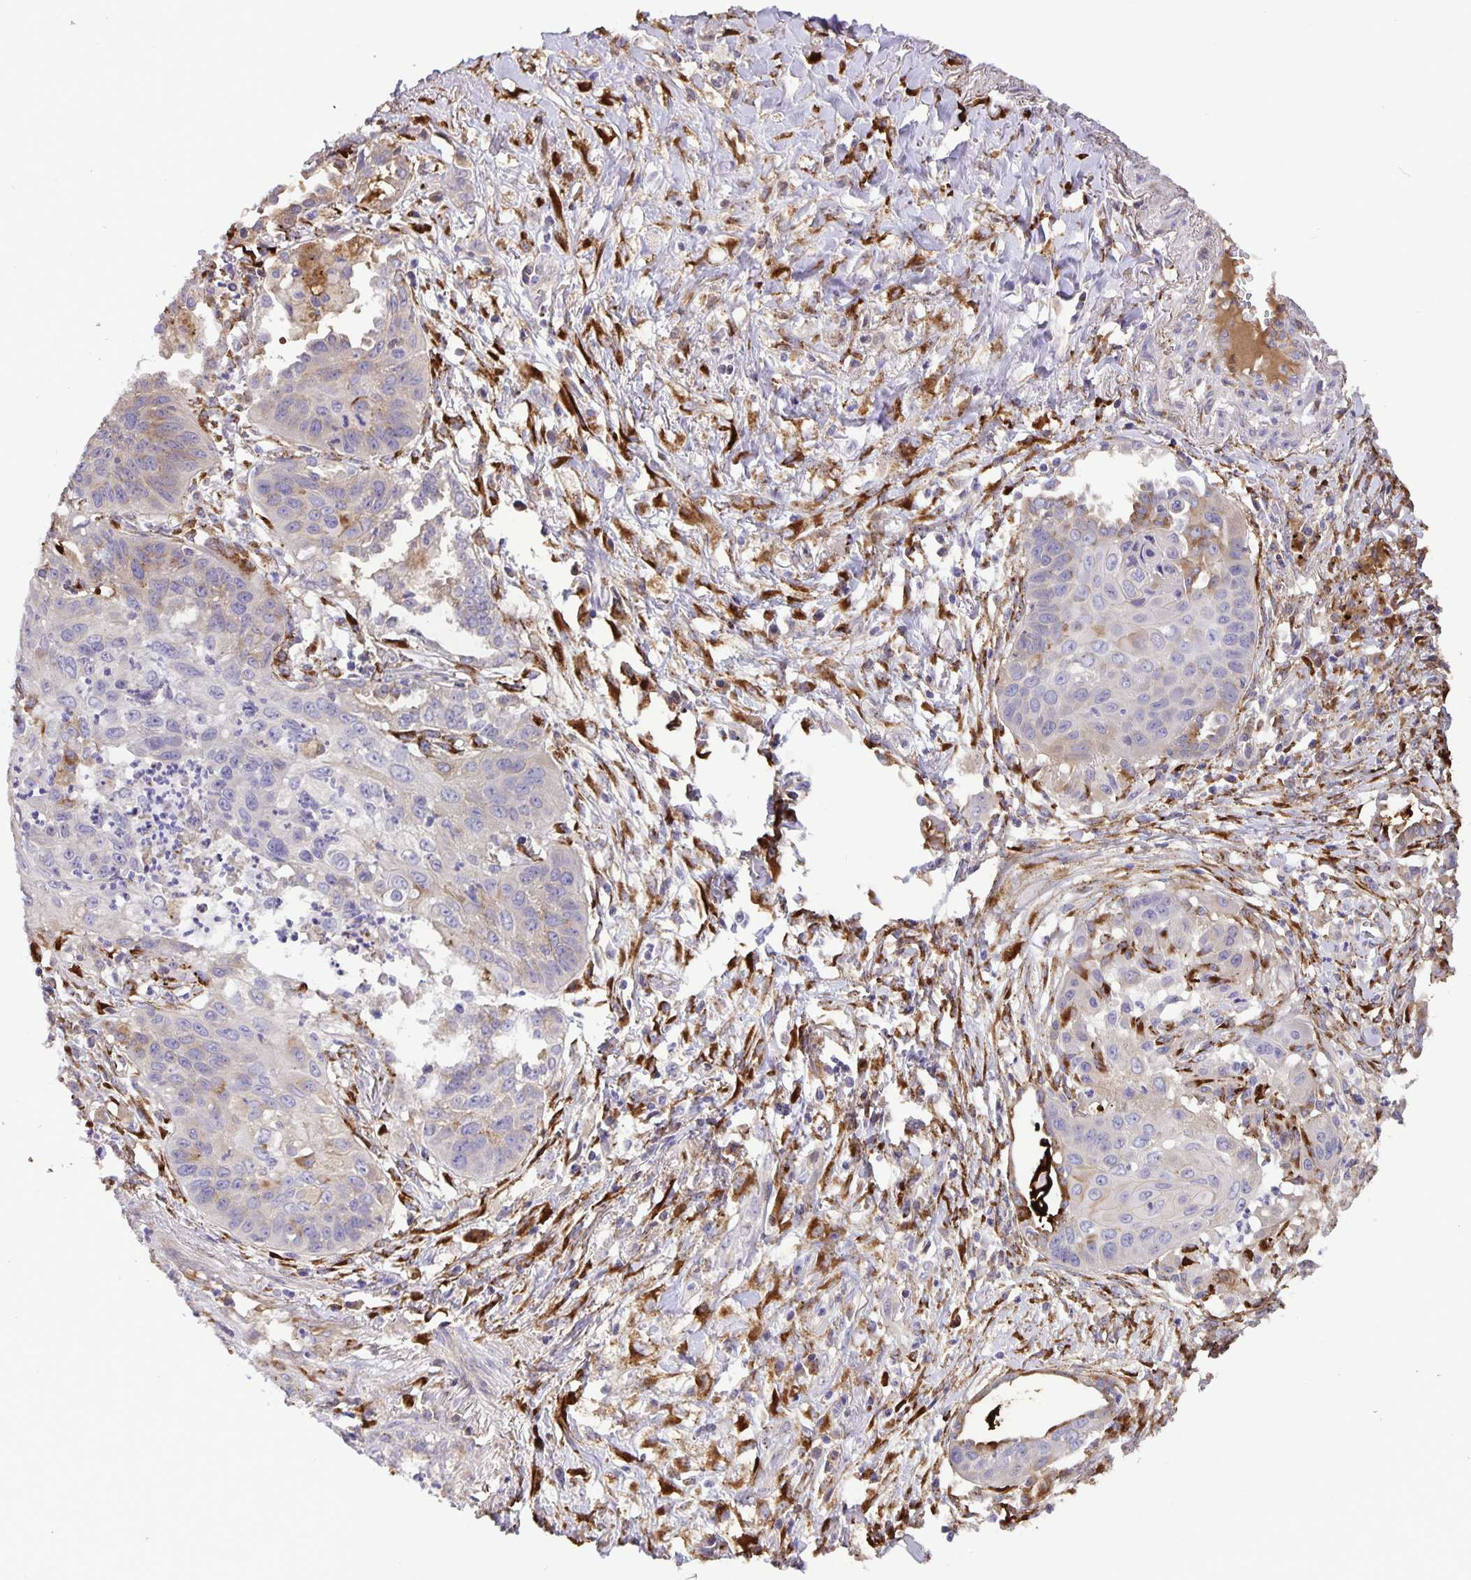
{"staining": {"intensity": "weak", "quantity": "<25%", "location": "cytoplasmic/membranous"}, "tissue": "lung cancer", "cell_type": "Tumor cells", "image_type": "cancer", "snomed": [{"axis": "morphology", "description": "Squamous cell carcinoma, NOS"}, {"axis": "topography", "description": "Lung"}], "caption": "Image shows no protein staining in tumor cells of lung cancer (squamous cell carcinoma) tissue.", "gene": "EML6", "patient": {"sex": "male", "age": 71}}